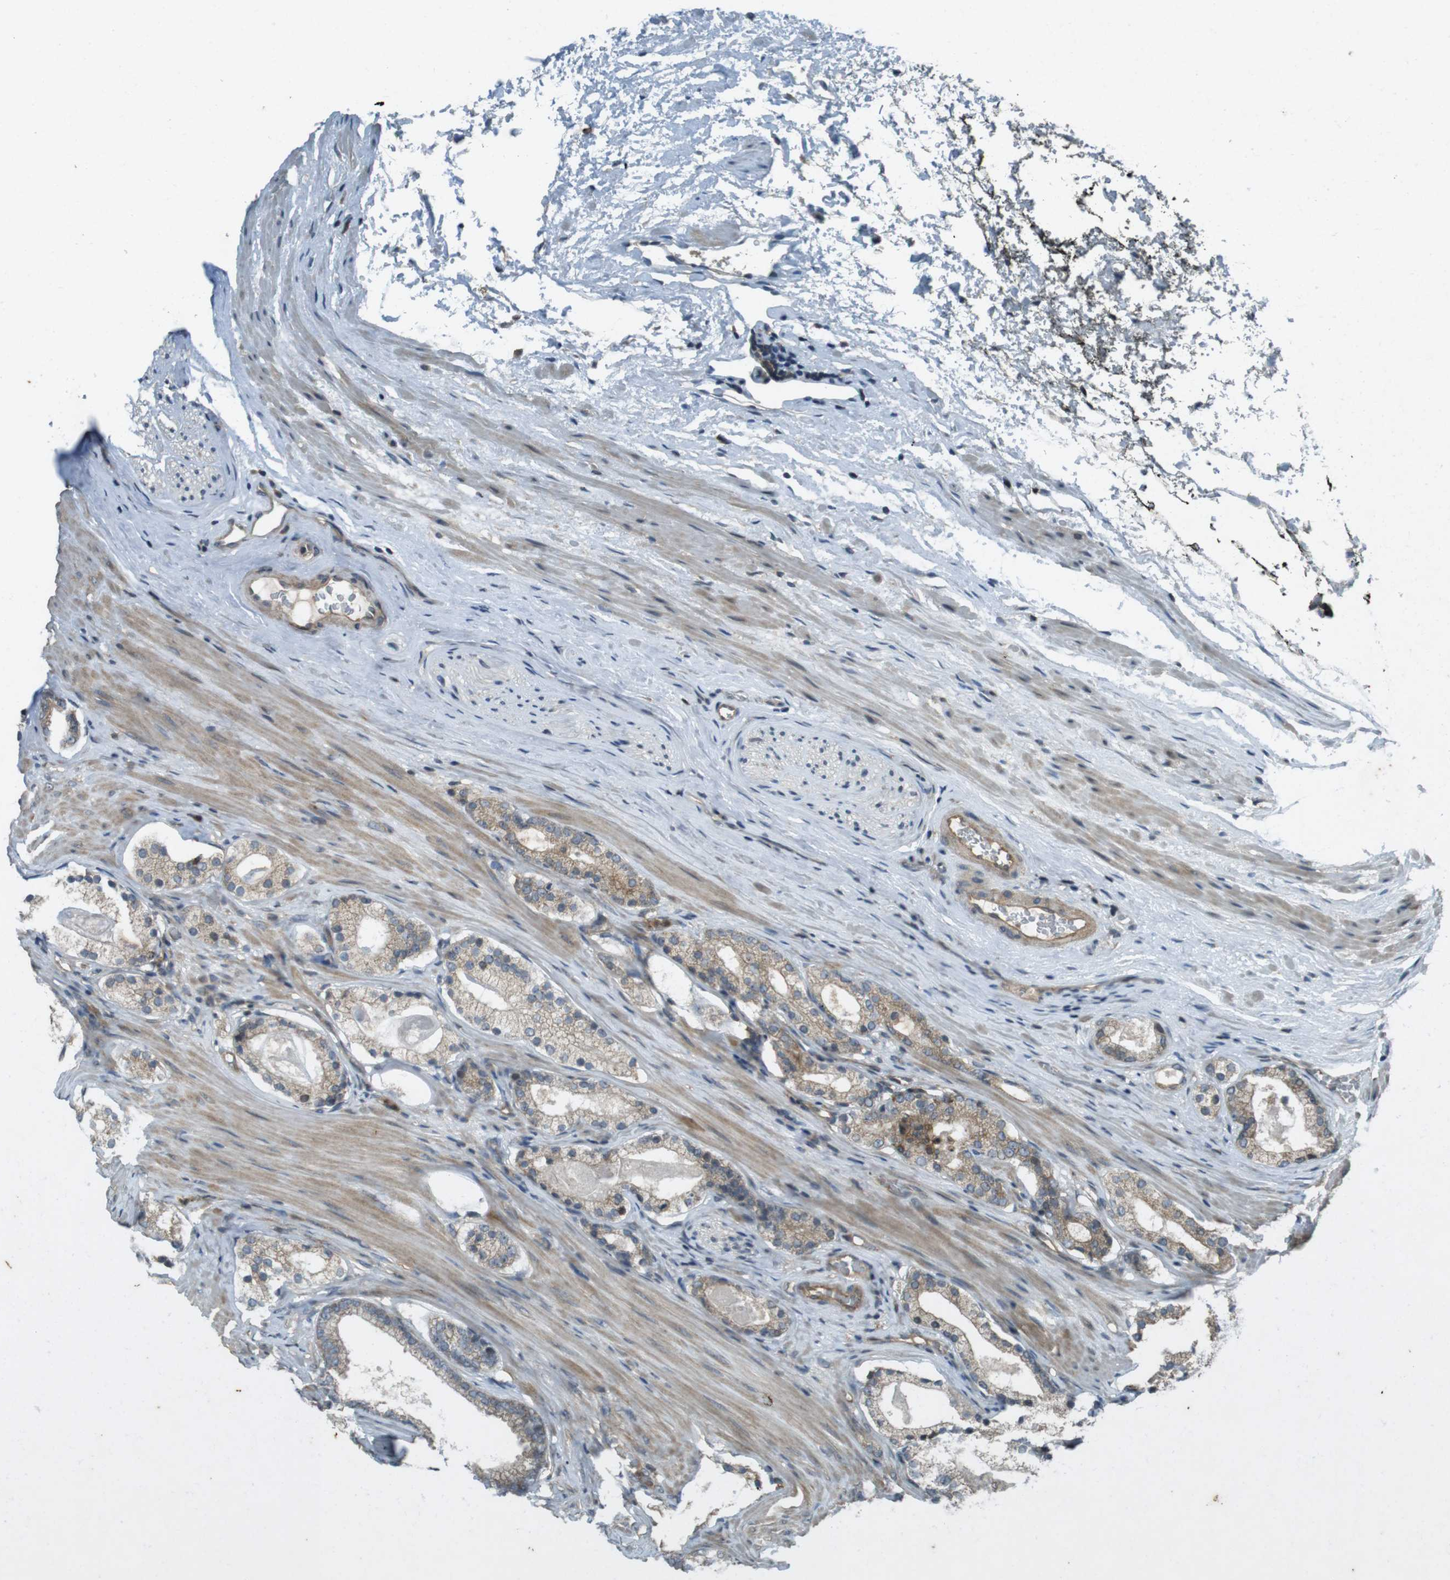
{"staining": {"intensity": "weak", "quantity": ">75%", "location": "cytoplasmic/membranous"}, "tissue": "prostate cancer", "cell_type": "Tumor cells", "image_type": "cancer", "snomed": [{"axis": "morphology", "description": "Adenocarcinoma, Low grade"}, {"axis": "topography", "description": "Prostate"}], "caption": "DAB immunohistochemical staining of prostate cancer (low-grade adenocarcinoma) exhibits weak cytoplasmic/membranous protein positivity in about >75% of tumor cells. (brown staining indicates protein expression, while blue staining denotes nuclei).", "gene": "ZYX", "patient": {"sex": "male", "age": 59}}